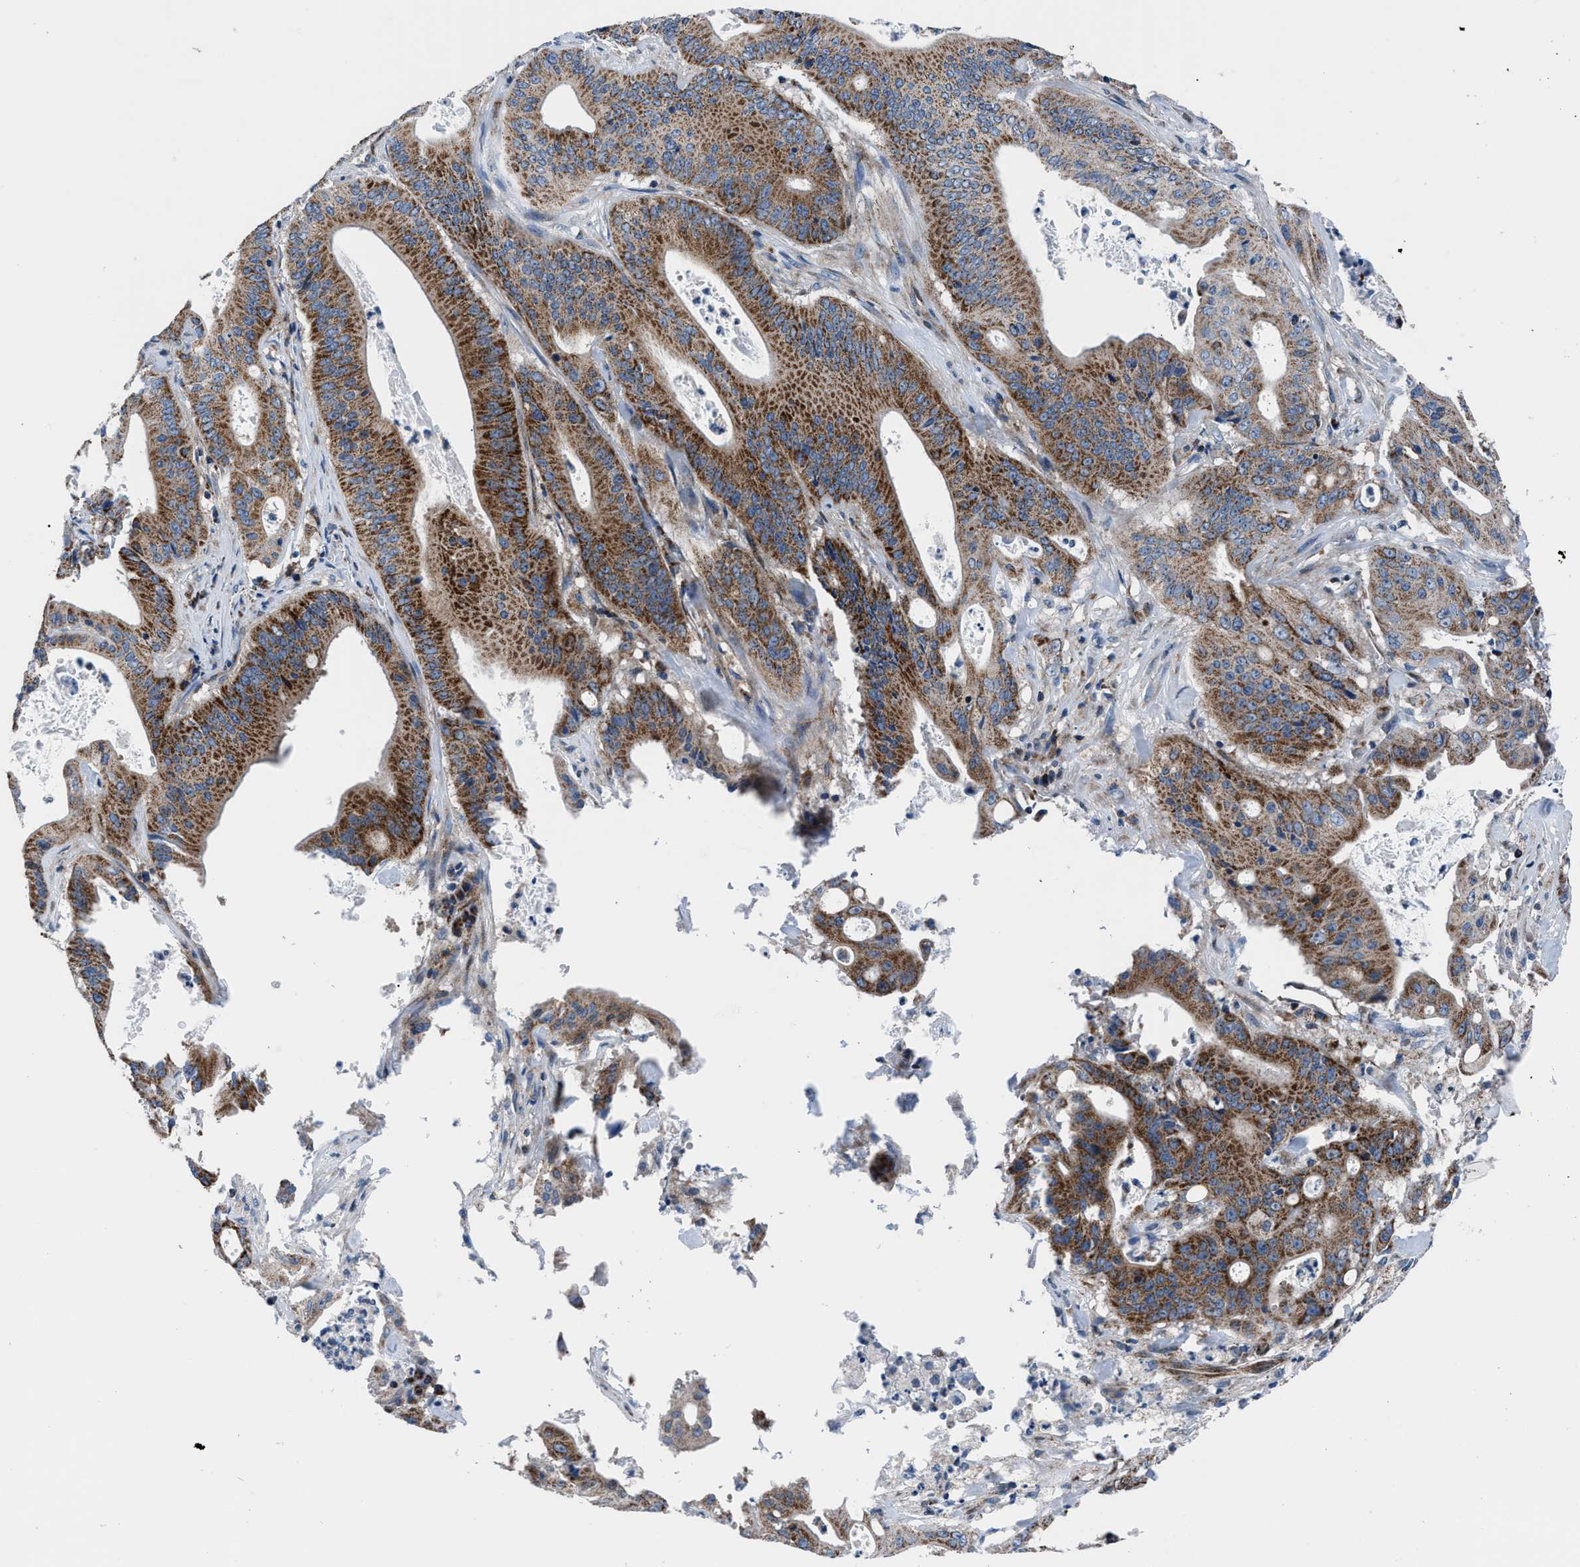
{"staining": {"intensity": "moderate", "quantity": ">75%", "location": "cytoplasmic/membranous"}, "tissue": "pancreatic cancer", "cell_type": "Tumor cells", "image_type": "cancer", "snomed": [{"axis": "morphology", "description": "Normal tissue, NOS"}, {"axis": "topography", "description": "Lymph node"}], "caption": "Approximately >75% of tumor cells in pancreatic cancer demonstrate moderate cytoplasmic/membranous protein expression as visualized by brown immunohistochemical staining.", "gene": "LMO2", "patient": {"sex": "male", "age": 62}}